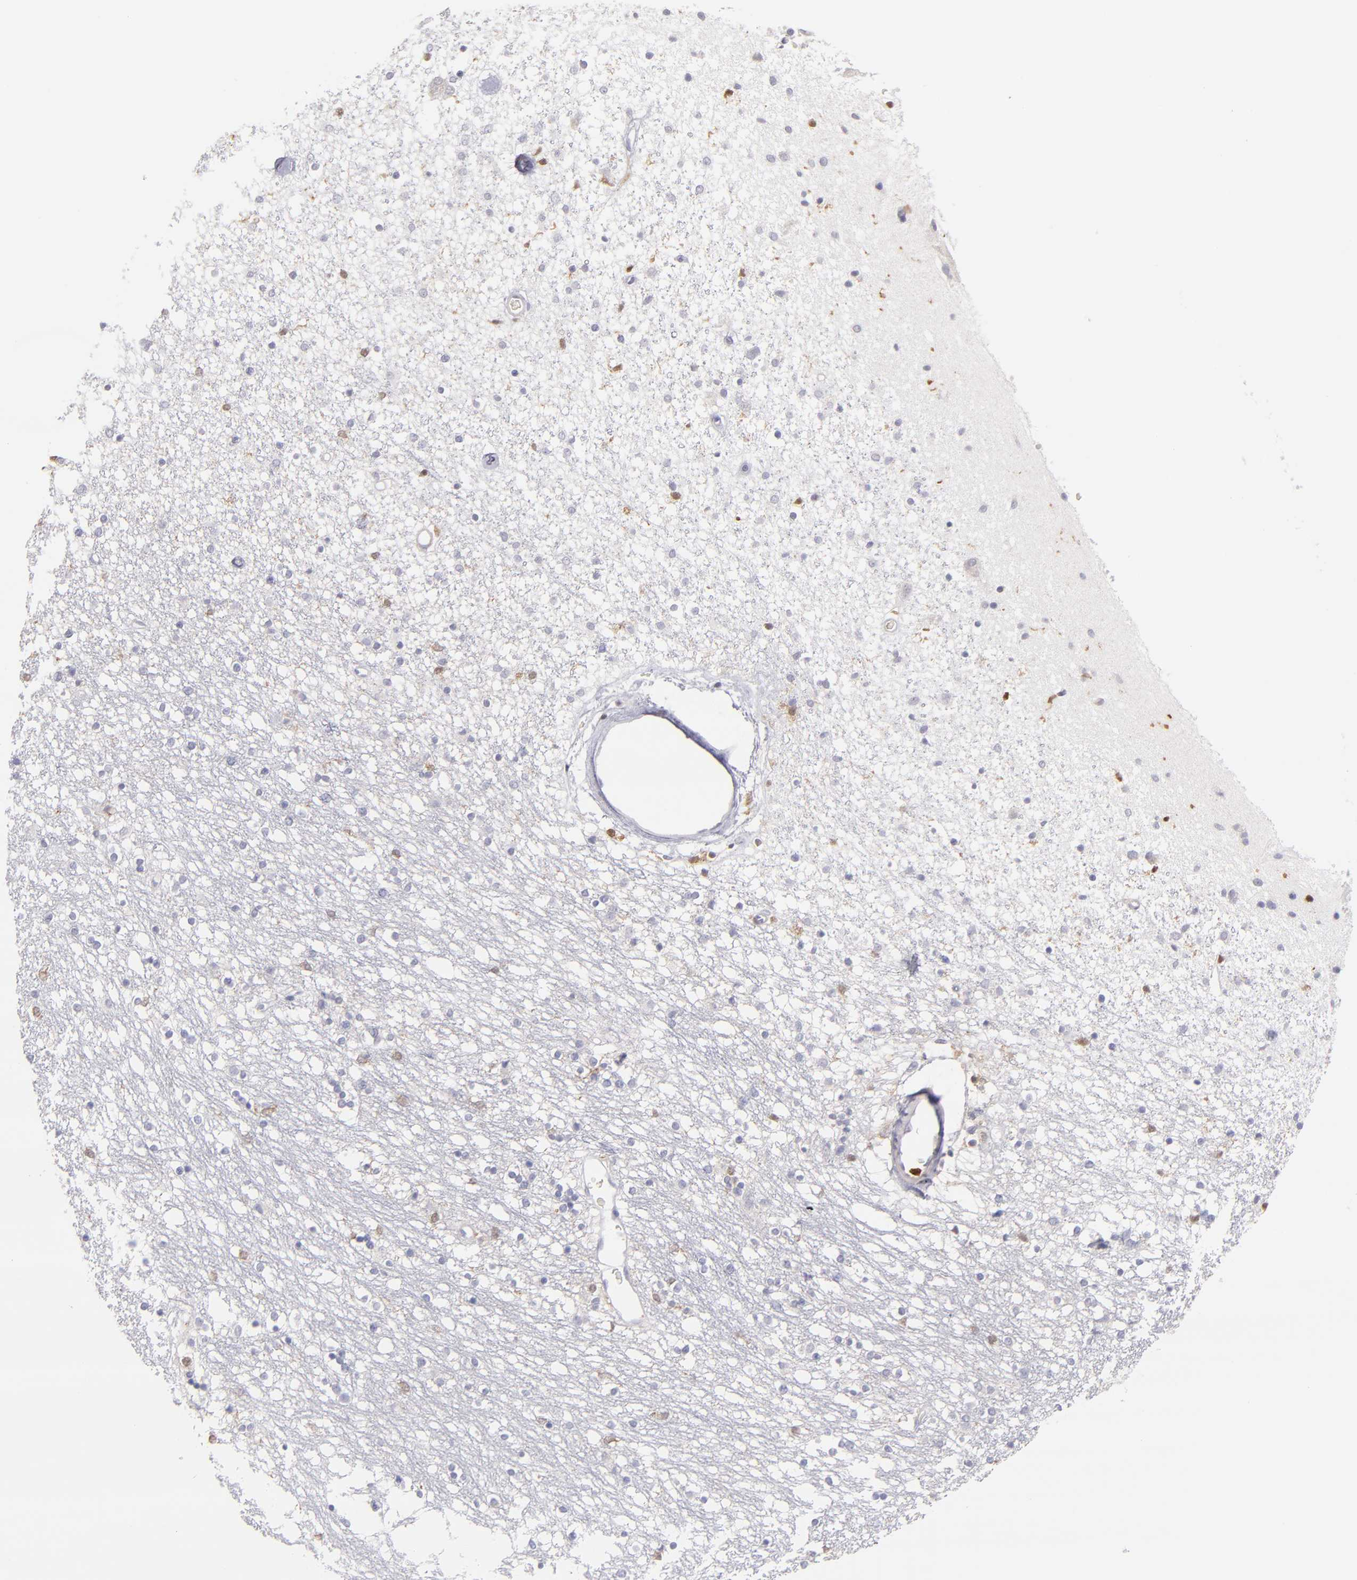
{"staining": {"intensity": "weak", "quantity": "<25%", "location": "cytoplasmic/membranous"}, "tissue": "caudate", "cell_type": "Glial cells", "image_type": "normal", "snomed": [{"axis": "morphology", "description": "Normal tissue, NOS"}, {"axis": "topography", "description": "Lateral ventricle wall"}], "caption": "High power microscopy photomicrograph of an immunohistochemistry (IHC) image of benign caudate, revealing no significant positivity in glial cells. (DAB (3,3'-diaminobenzidine) IHC visualized using brightfield microscopy, high magnification).", "gene": "PRKCD", "patient": {"sex": "female", "age": 54}}